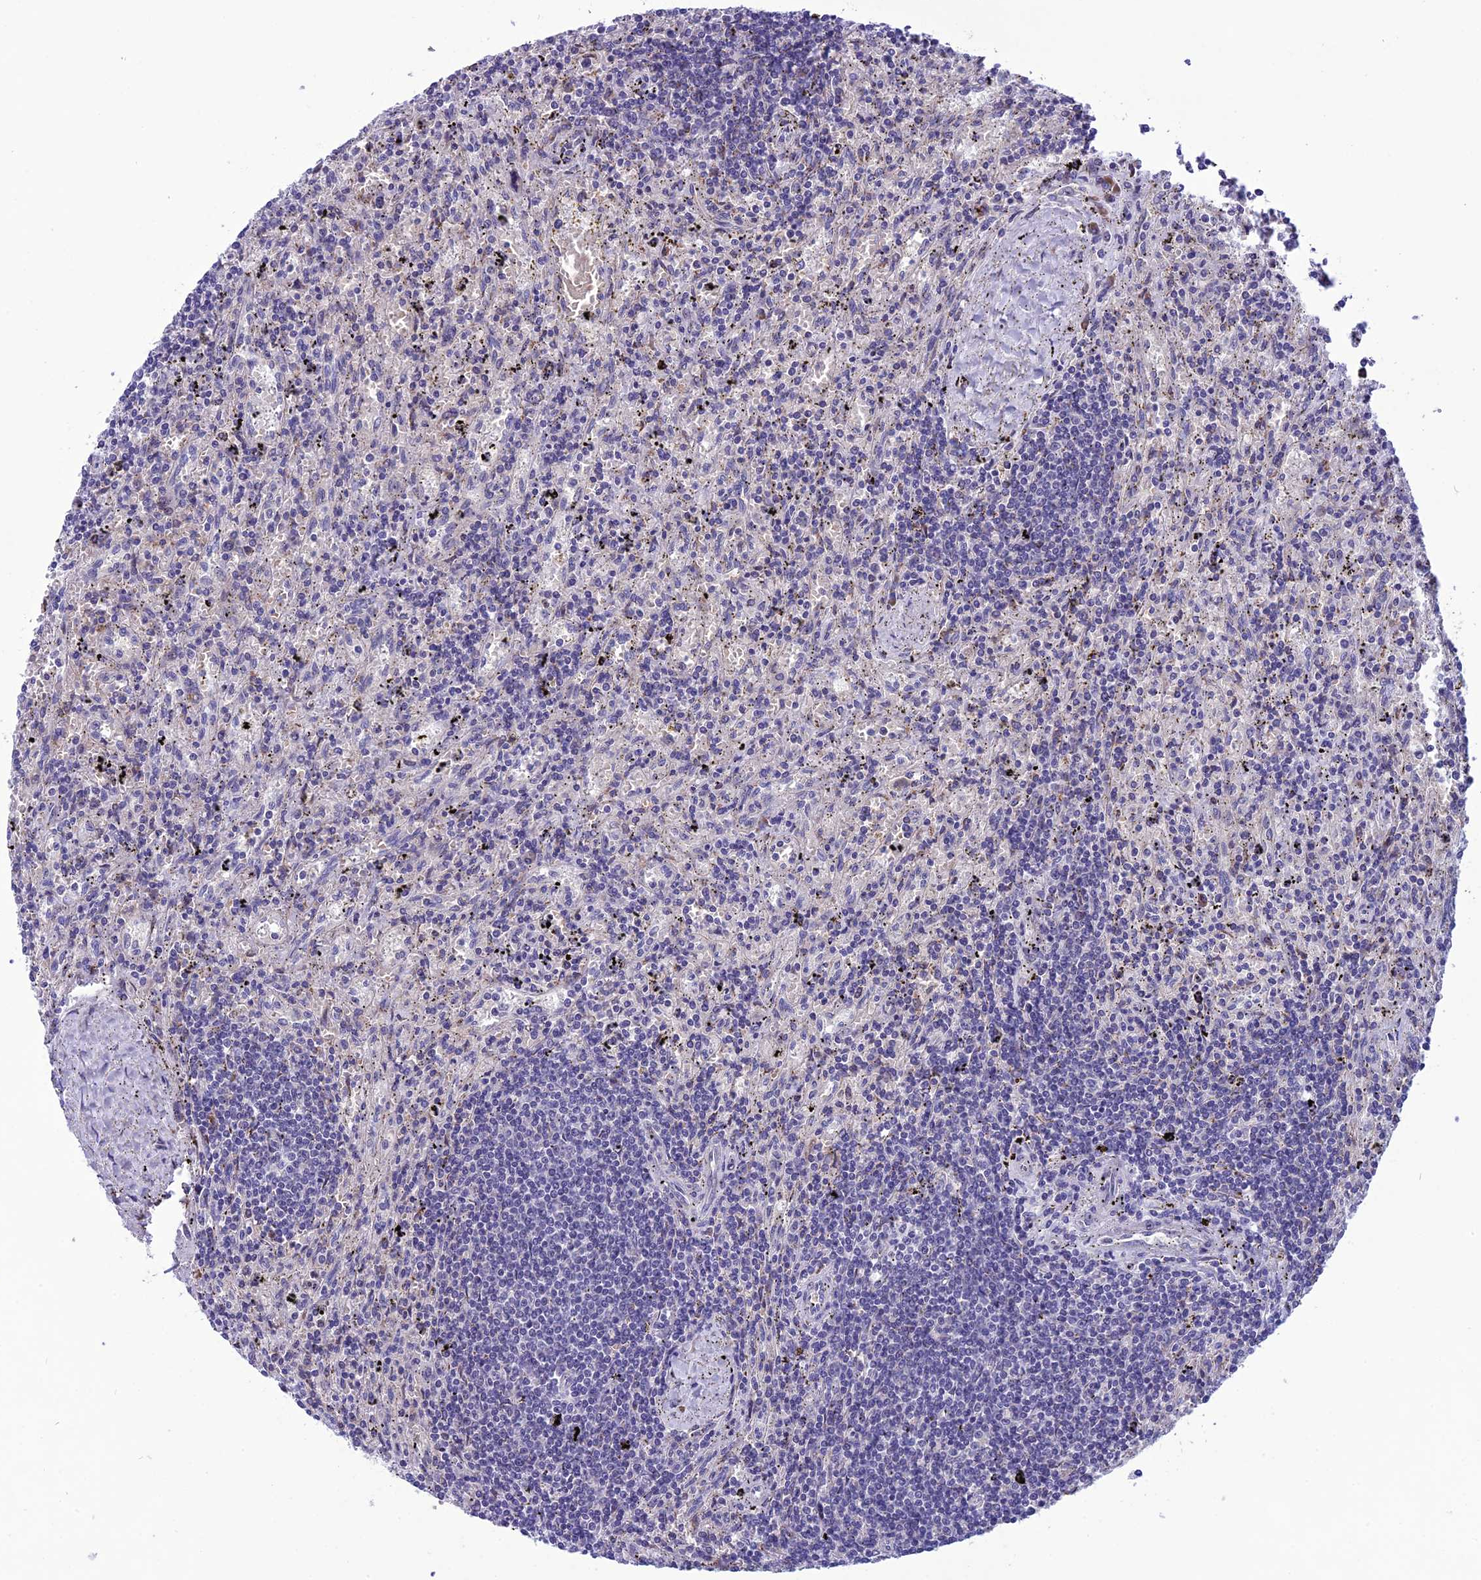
{"staining": {"intensity": "negative", "quantity": "none", "location": "none"}, "tissue": "lymphoma", "cell_type": "Tumor cells", "image_type": "cancer", "snomed": [{"axis": "morphology", "description": "Malignant lymphoma, non-Hodgkin's type, Low grade"}, {"axis": "topography", "description": "Spleen"}], "caption": "This is a micrograph of IHC staining of low-grade malignant lymphoma, non-Hodgkin's type, which shows no expression in tumor cells.", "gene": "PSMF1", "patient": {"sex": "male", "age": 76}}